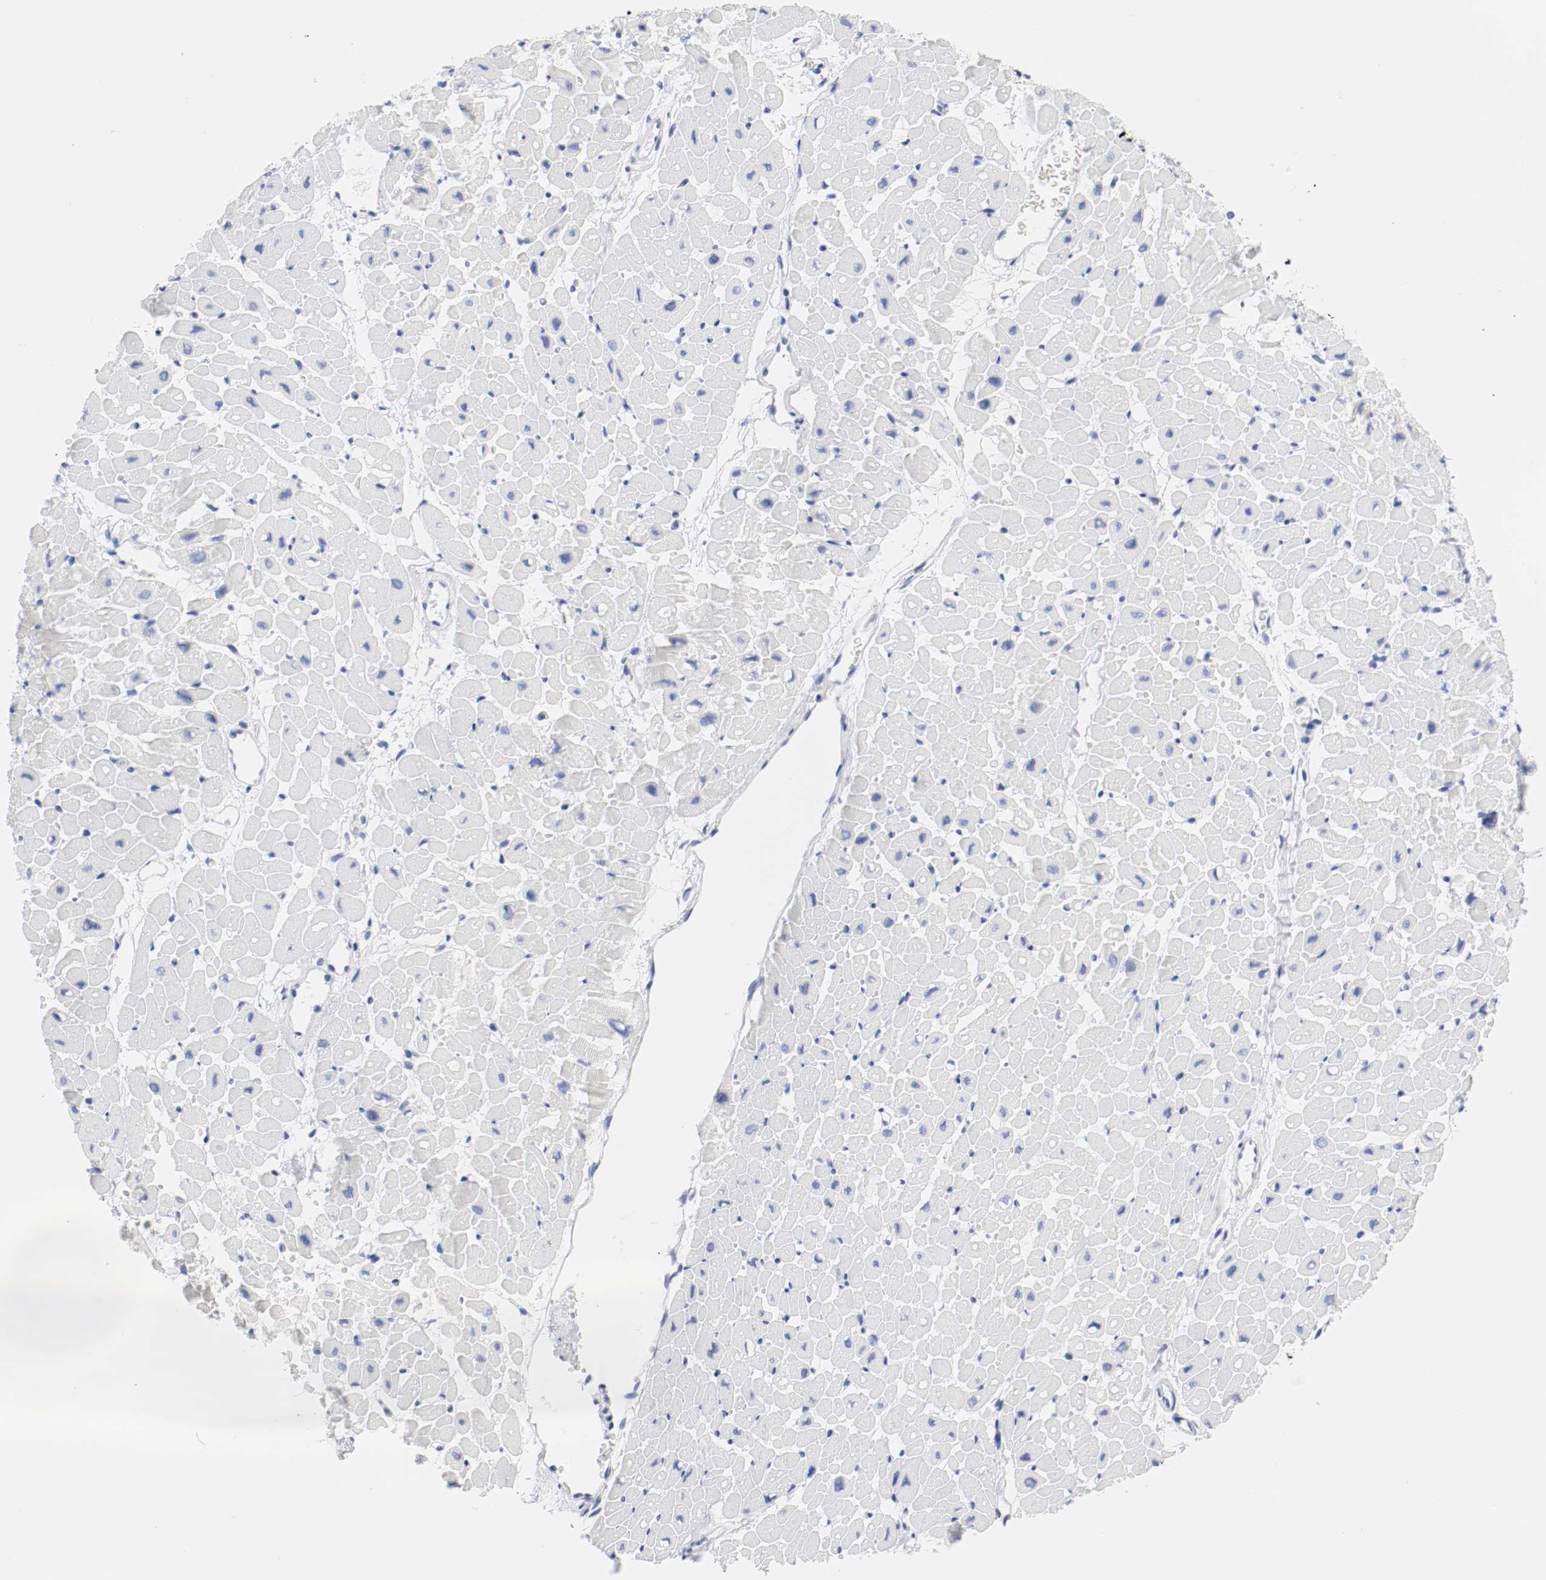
{"staining": {"intensity": "negative", "quantity": "none", "location": "none"}, "tissue": "heart muscle", "cell_type": "Cardiomyocytes", "image_type": "normal", "snomed": [{"axis": "morphology", "description": "Normal tissue, NOS"}, {"axis": "topography", "description": "Heart"}], "caption": "Immunohistochemistry (IHC) histopathology image of unremarkable human heart muscle stained for a protein (brown), which reveals no staining in cardiomyocytes.", "gene": "GAD1", "patient": {"sex": "male", "age": 45}}